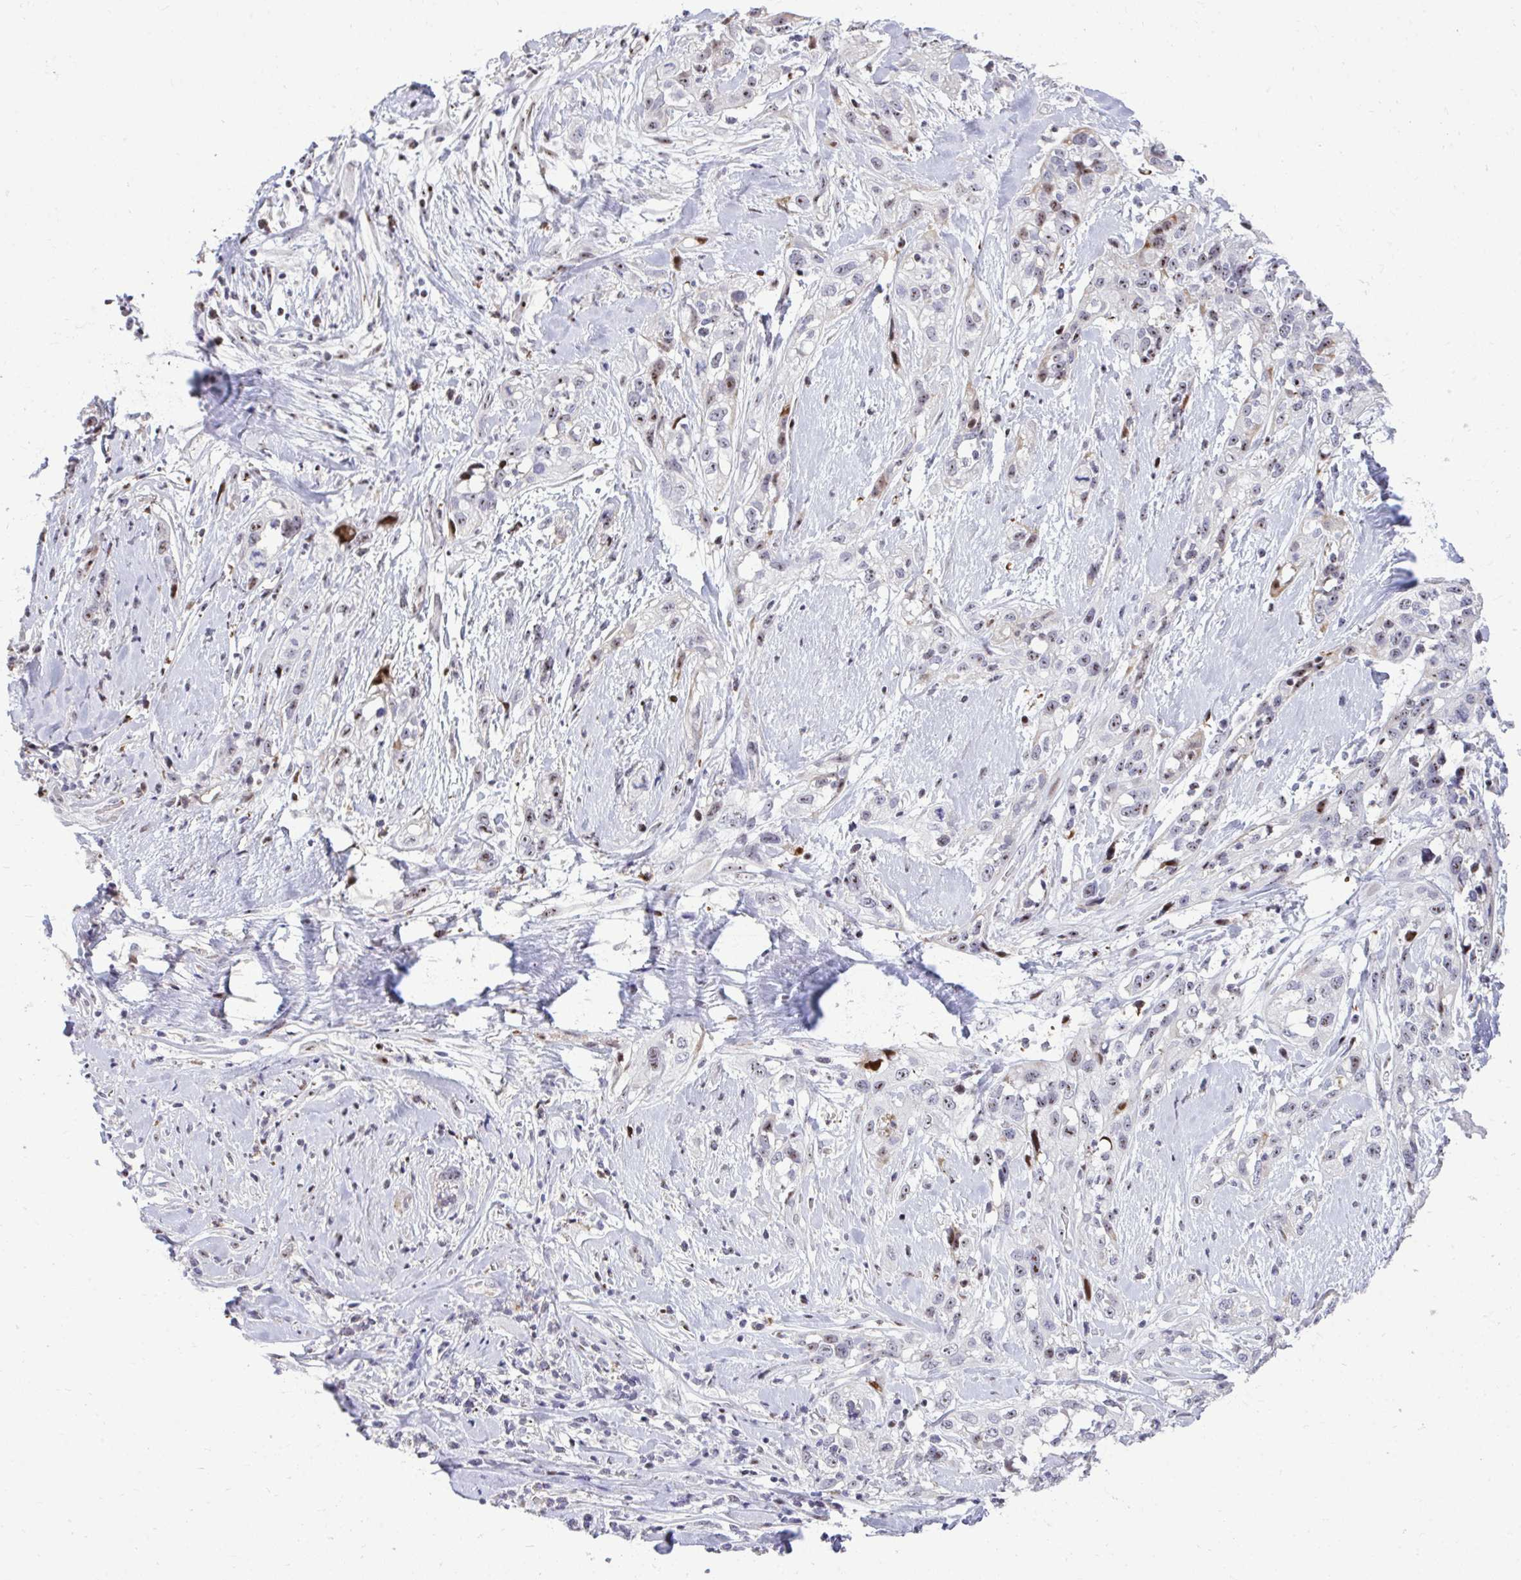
{"staining": {"intensity": "weak", "quantity": "<25%", "location": "nuclear"}, "tissue": "skin cancer", "cell_type": "Tumor cells", "image_type": "cancer", "snomed": [{"axis": "morphology", "description": "Squamous cell carcinoma, NOS"}, {"axis": "topography", "description": "Skin"}], "caption": "Histopathology image shows no significant protein positivity in tumor cells of skin cancer (squamous cell carcinoma).", "gene": "DLX4", "patient": {"sex": "male", "age": 82}}